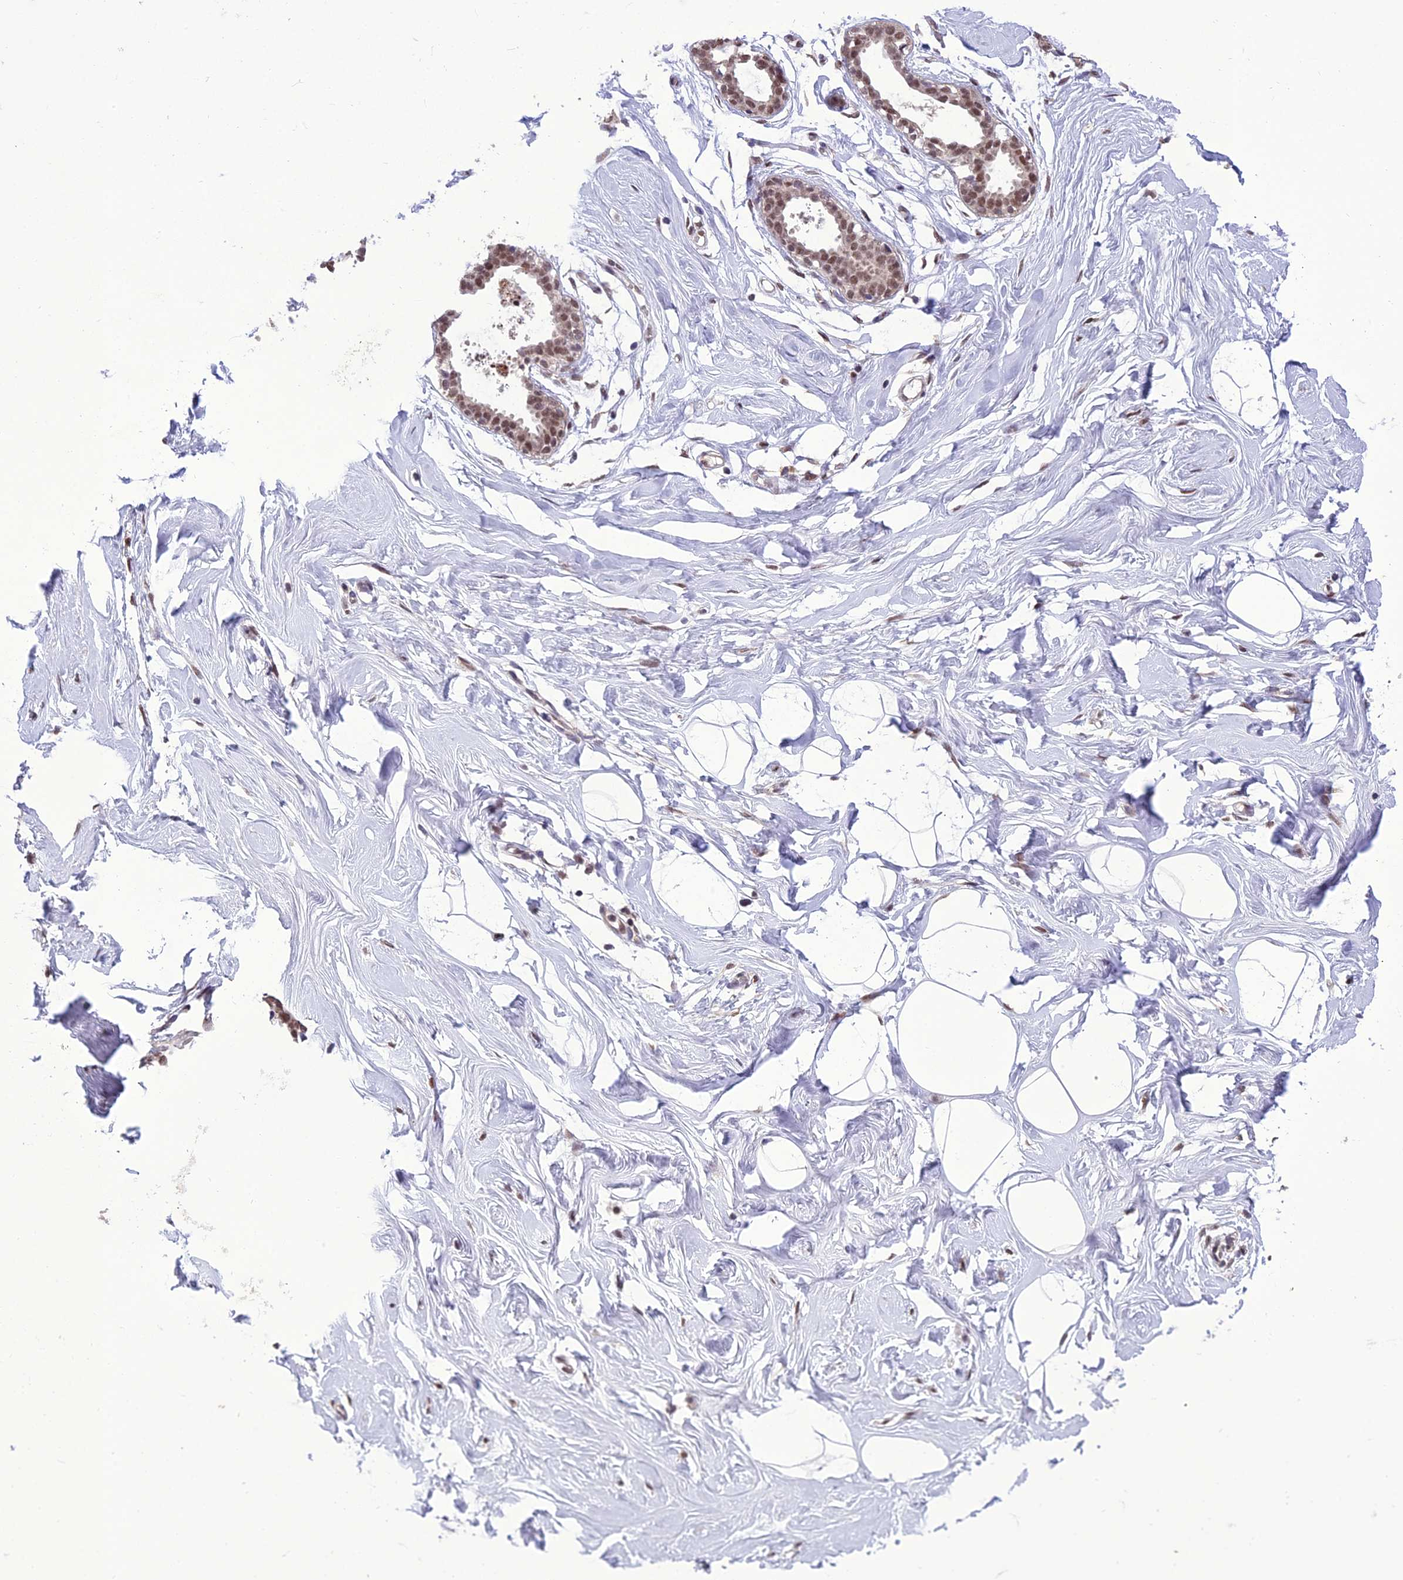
{"staining": {"intensity": "moderate", "quantity": "25%-75%", "location": "nuclear"}, "tissue": "breast", "cell_type": "Adipocytes", "image_type": "normal", "snomed": [{"axis": "morphology", "description": "Normal tissue, NOS"}, {"axis": "morphology", "description": "Adenoma, NOS"}, {"axis": "topography", "description": "Breast"}], "caption": "Adipocytes reveal medium levels of moderate nuclear positivity in about 25%-75% of cells in normal human breast. (DAB (3,3'-diaminobenzidine) IHC, brown staining for protein, blue staining for nuclei).", "gene": "RANBP3", "patient": {"sex": "female", "age": 23}}